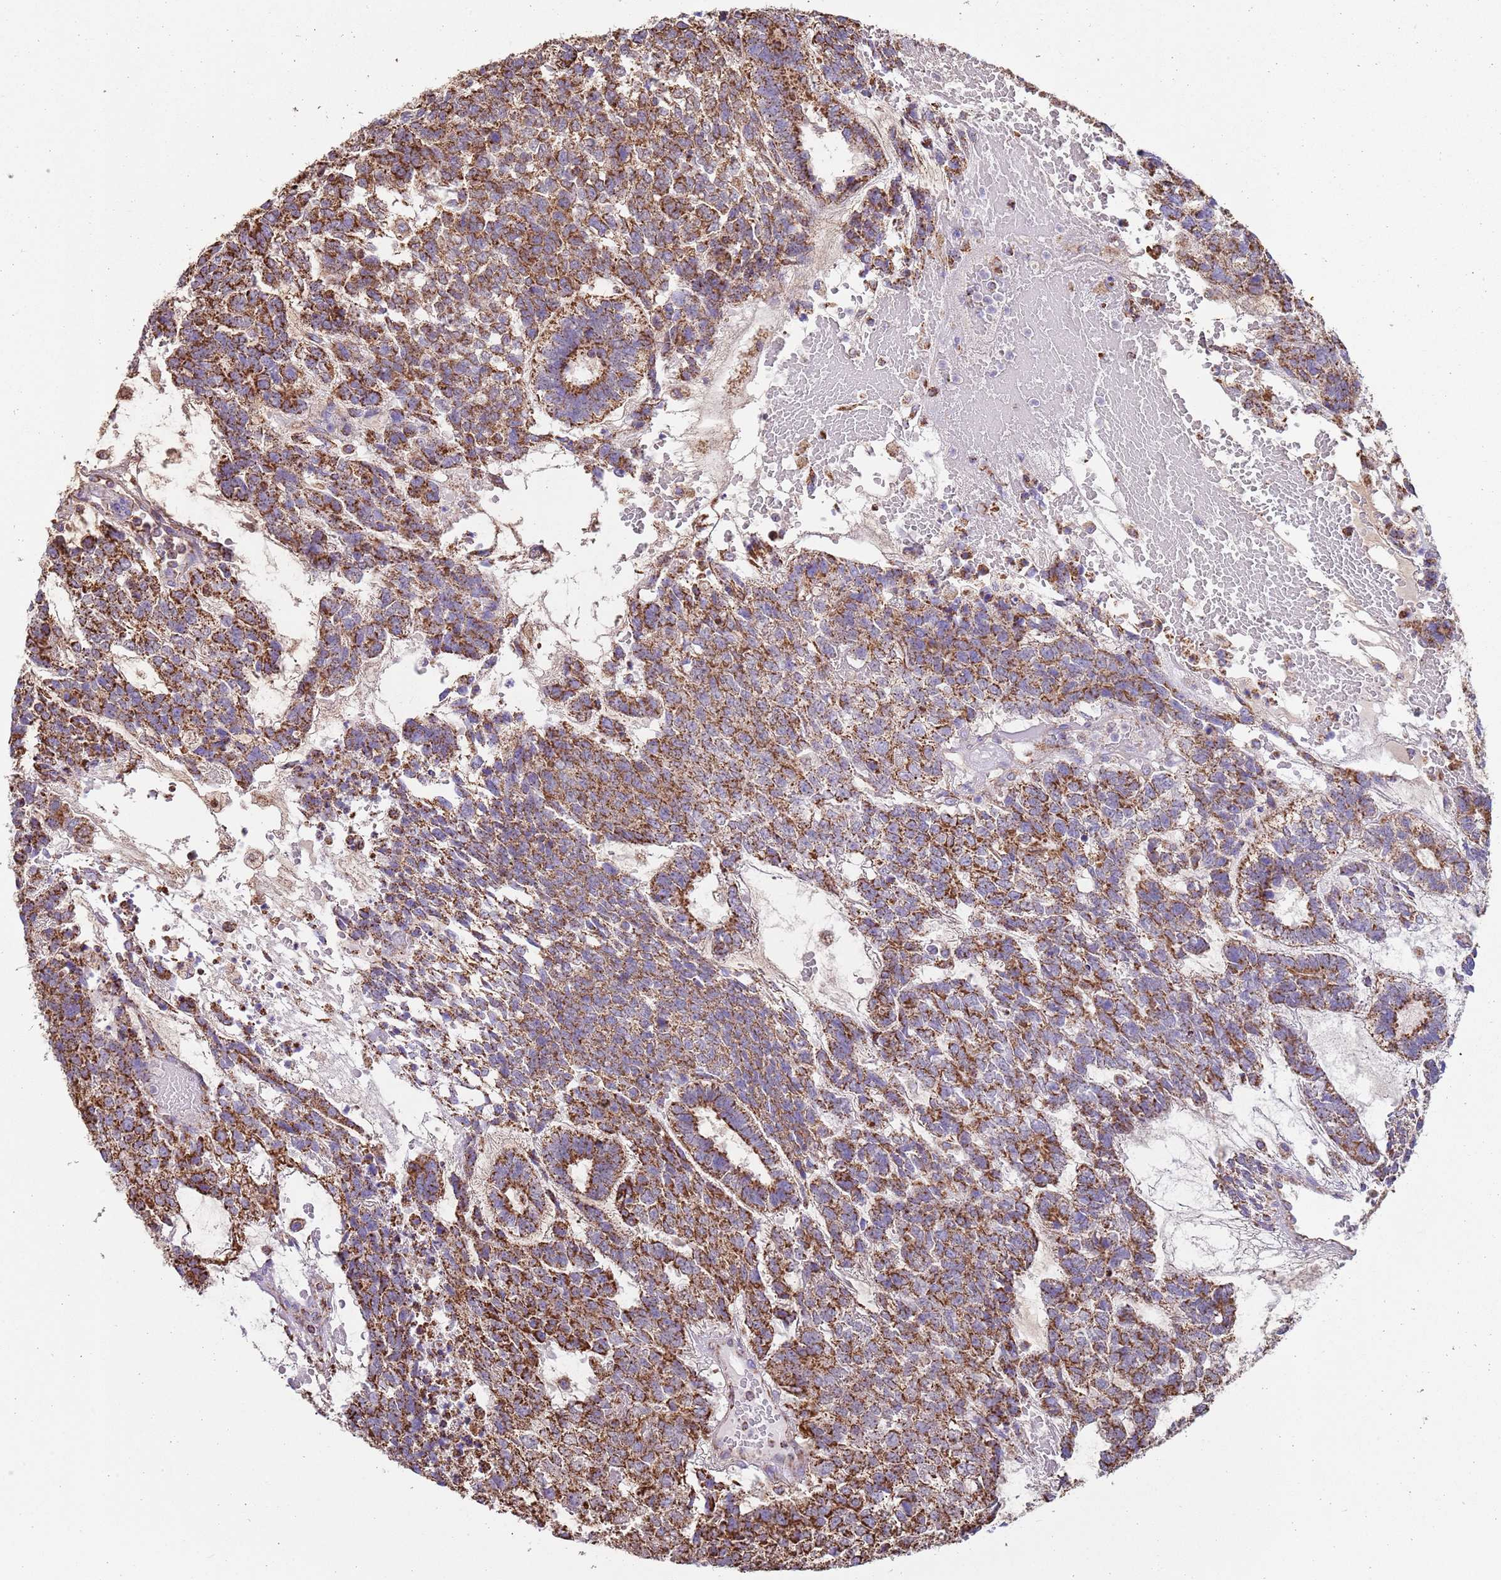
{"staining": {"intensity": "strong", "quantity": ">75%", "location": "cytoplasmic/membranous"}, "tissue": "testis cancer", "cell_type": "Tumor cells", "image_type": "cancer", "snomed": [{"axis": "morphology", "description": "Carcinoma, Embryonal, NOS"}, {"axis": "topography", "description": "Testis"}], "caption": "A brown stain highlights strong cytoplasmic/membranous expression of a protein in human embryonal carcinoma (testis) tumor cells.", "gene": "TTLL1", "patient": {"sex": "male", "age": 23}}